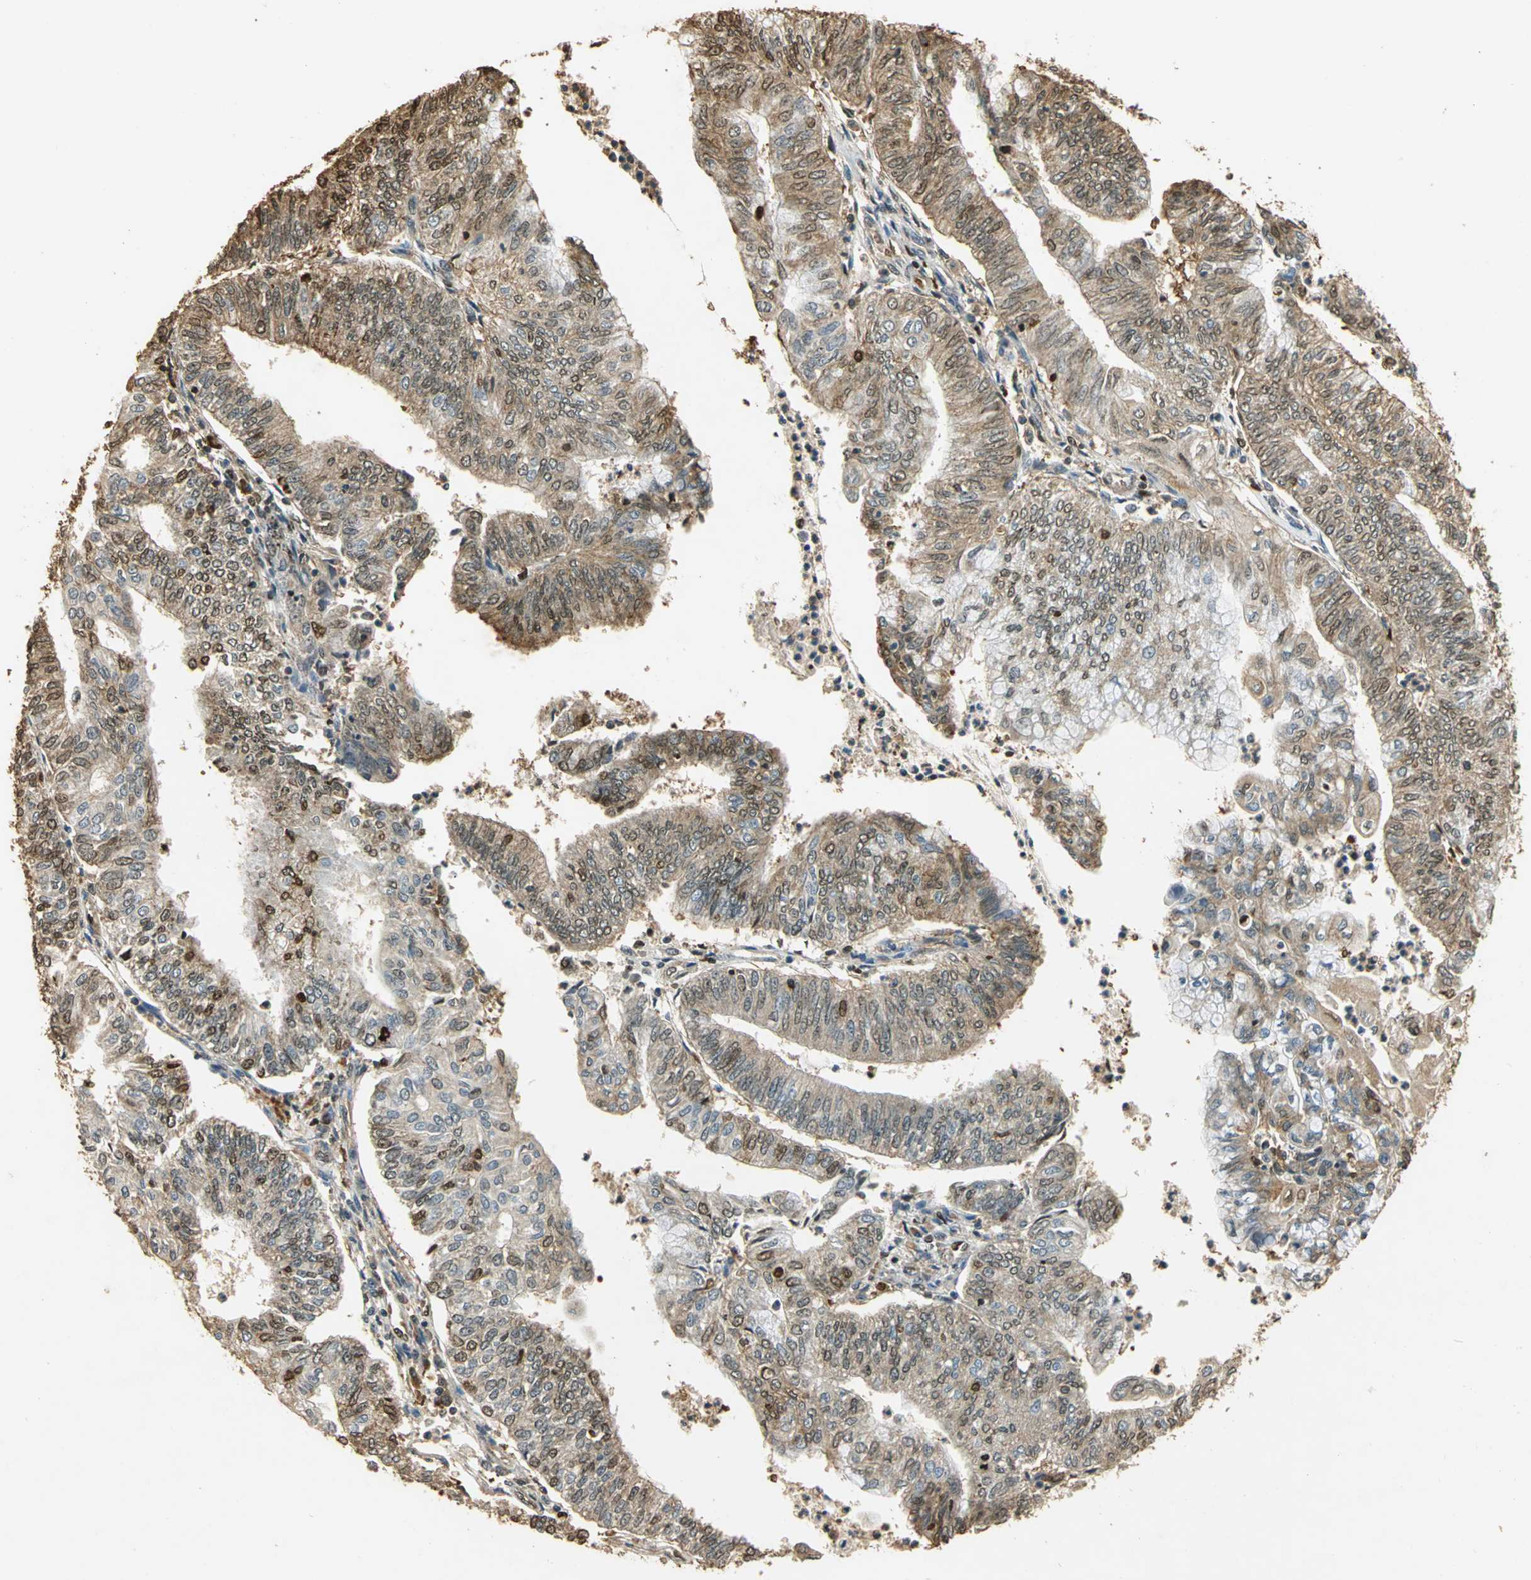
{"staining": {"intensity": "moderate", "quantity": ">75%", "location": "cytoplasmic/membranous"}, "tissue": "endometrial cancer", "cell_type": "Tumor cells", "image_type": "cancer", "snomed": [{"axis": "morphology", "description": "Adenocarcinoma, NOS"}, {"axis": "topography", "description": "Endometrium"}], "caption": "Adenocarcinoma (endometrial) stained with immunohistochemistry (IHC) exhibits moderate cytoplasmic/membranous positivity in about >75% of tumor cells. (brown staining indicates protein expression, while blue staining denotes nuclei).", "gene": "GAPDH", "patient": {"sex": "female", "age": 59}}